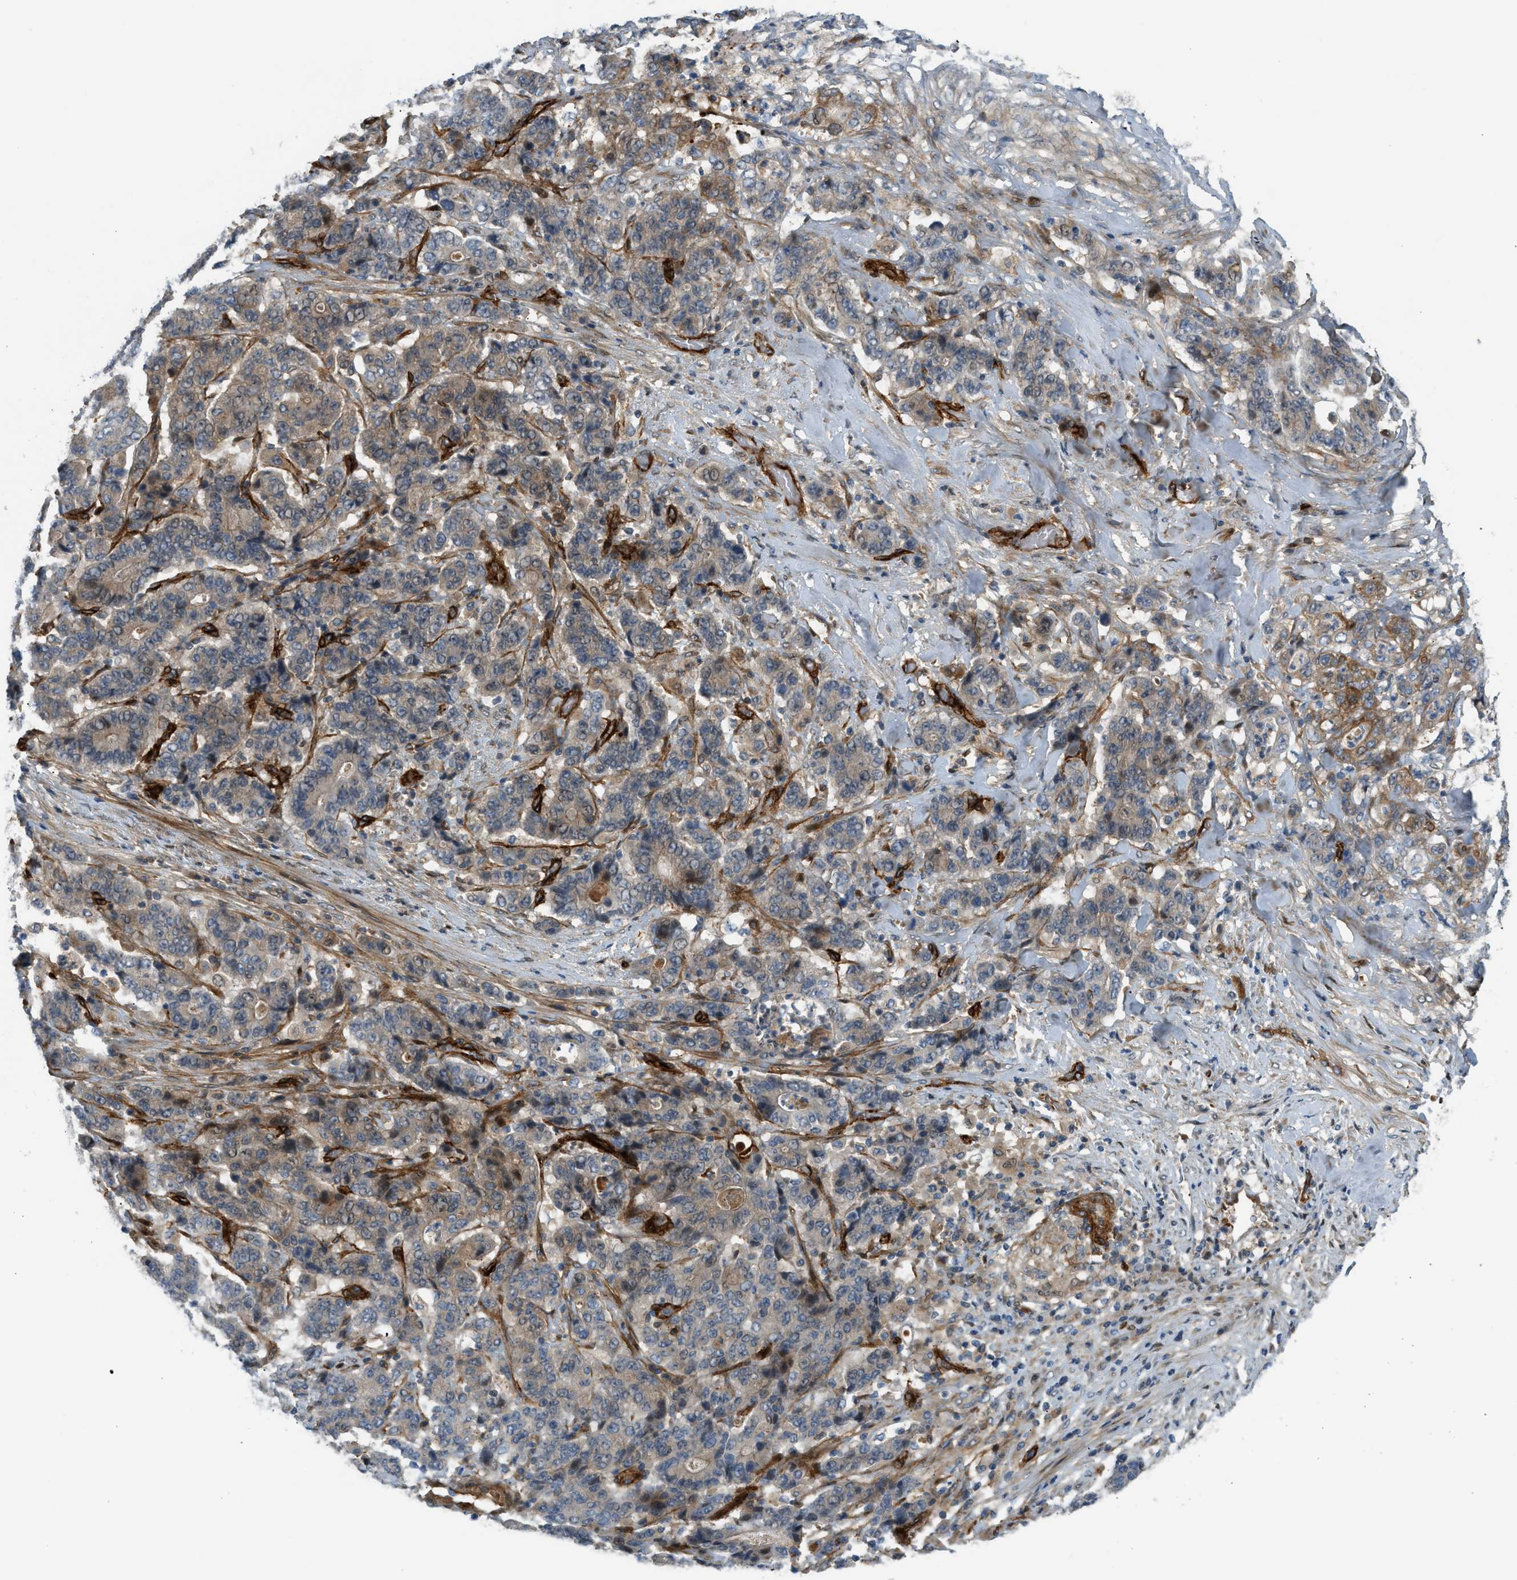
{"staining": {"intensity": "weak", "quantity": ">75%", "location": "cytoplasmic/membranous"}, "tissue": "stomach cancer", "cell_type": "Tumor cells", "image_type": "cancer", "snomed": [{"axis": "morphology", "description": "Adenocarcinoma, NOS"}, {"axis": "topography", "description": "Stomach"}], "caption": "Human stomach adenocarcinoma stained with a protein marker displays weak staining in tumor cells.", "gene": "EDNRA", "patient": {"sex": "female", "age": 73}}